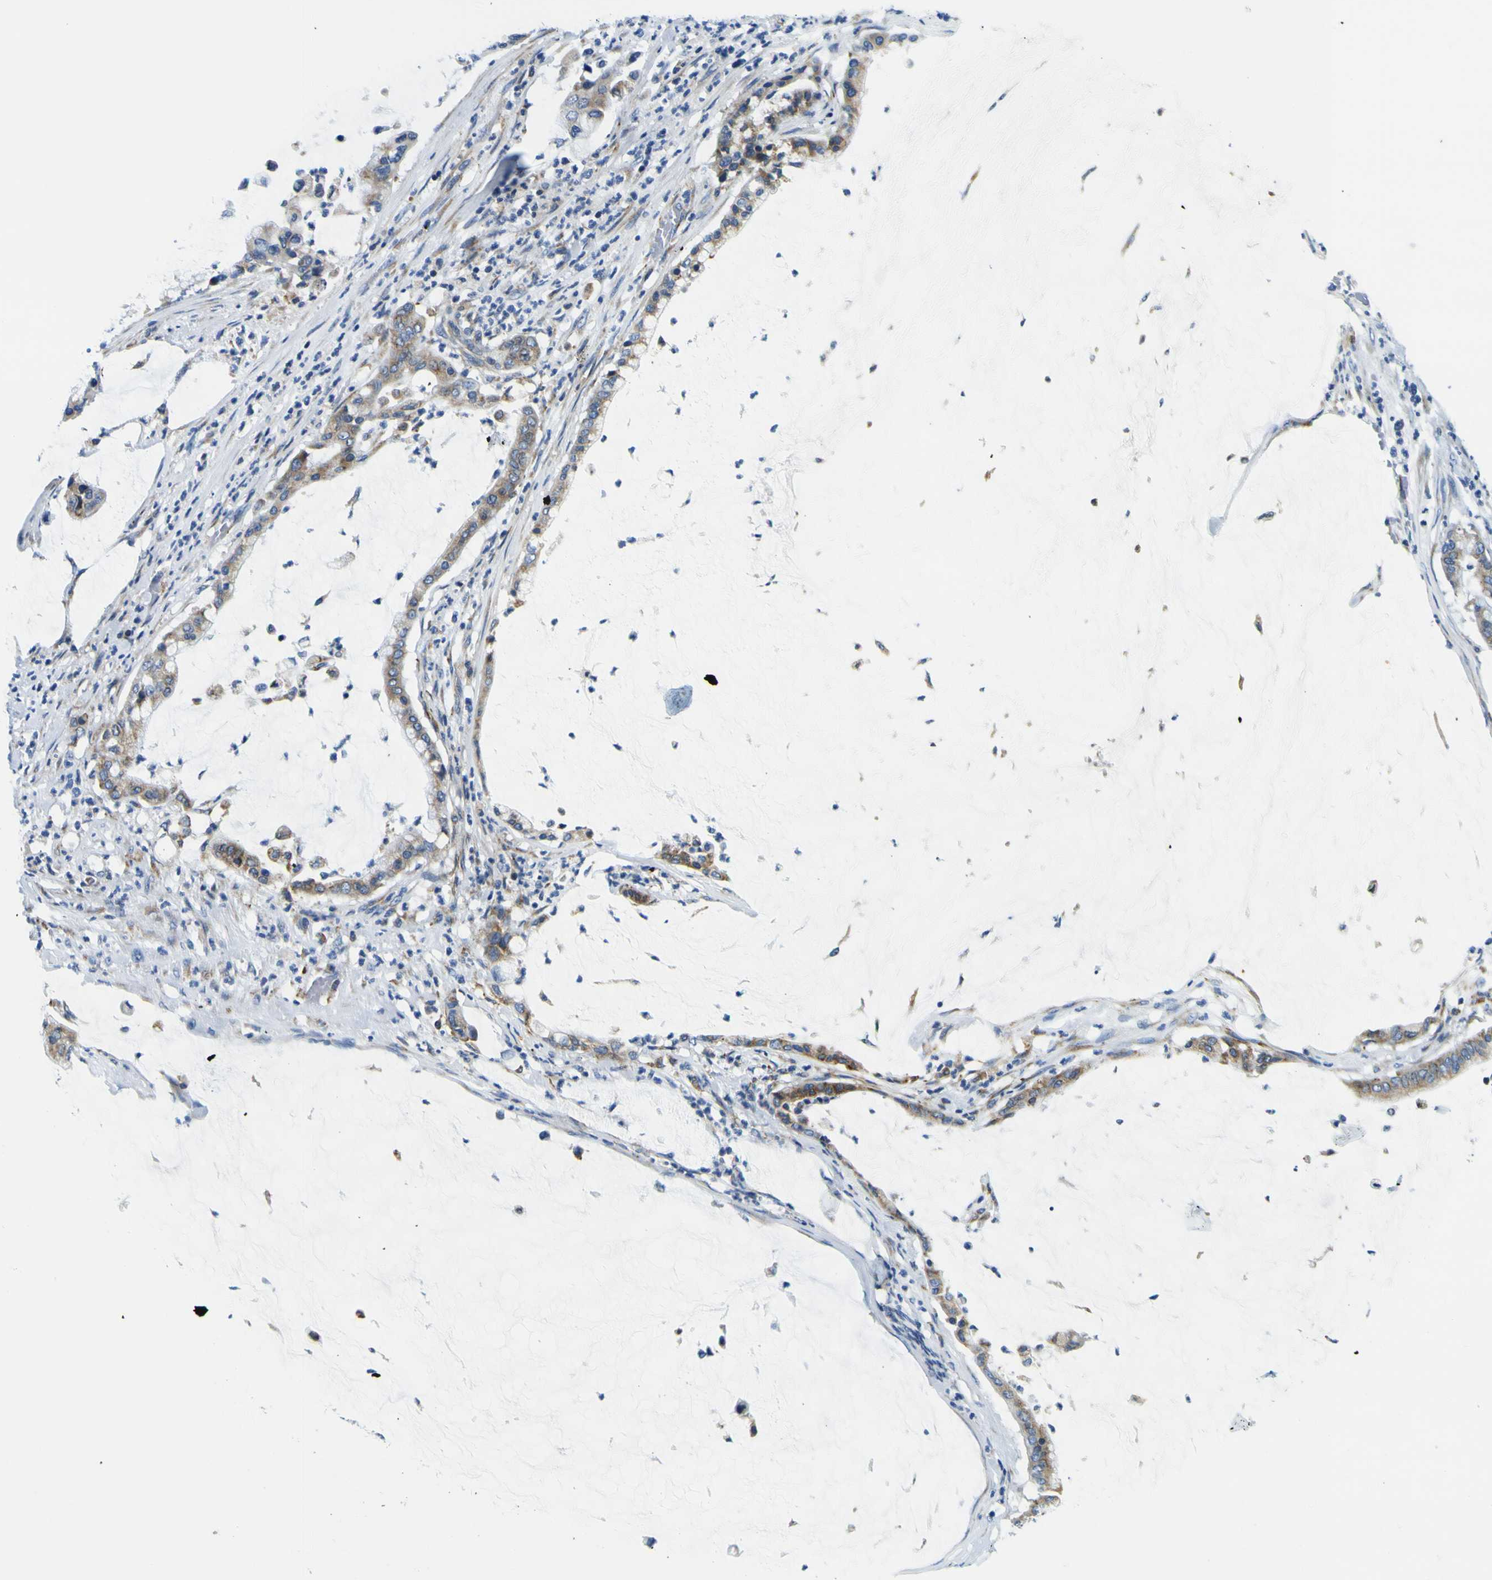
{"staining": {"intensity": "weak", "quantity": ">75%", "location": "cytoplasmic/membranous"}, "tissue": "pancreatic cancer", "cell_type": "Tumor cells", "image_type": "cancer", "snomed": [{"axis": "morphology", "description": "Adenocarcinoma, NOS"}, {"axis": "topography", "description": "Pancreas"}], "caption": "The micrograph demonstrates immunohistochemical staining of pancreatic cancer (adenocarcinoma). There is weak cytoplasmic/membranous expression is present in about >75% of tumor cells.", "gene": "NLRP3", "patient": {"sex": "male", "age": 41}}